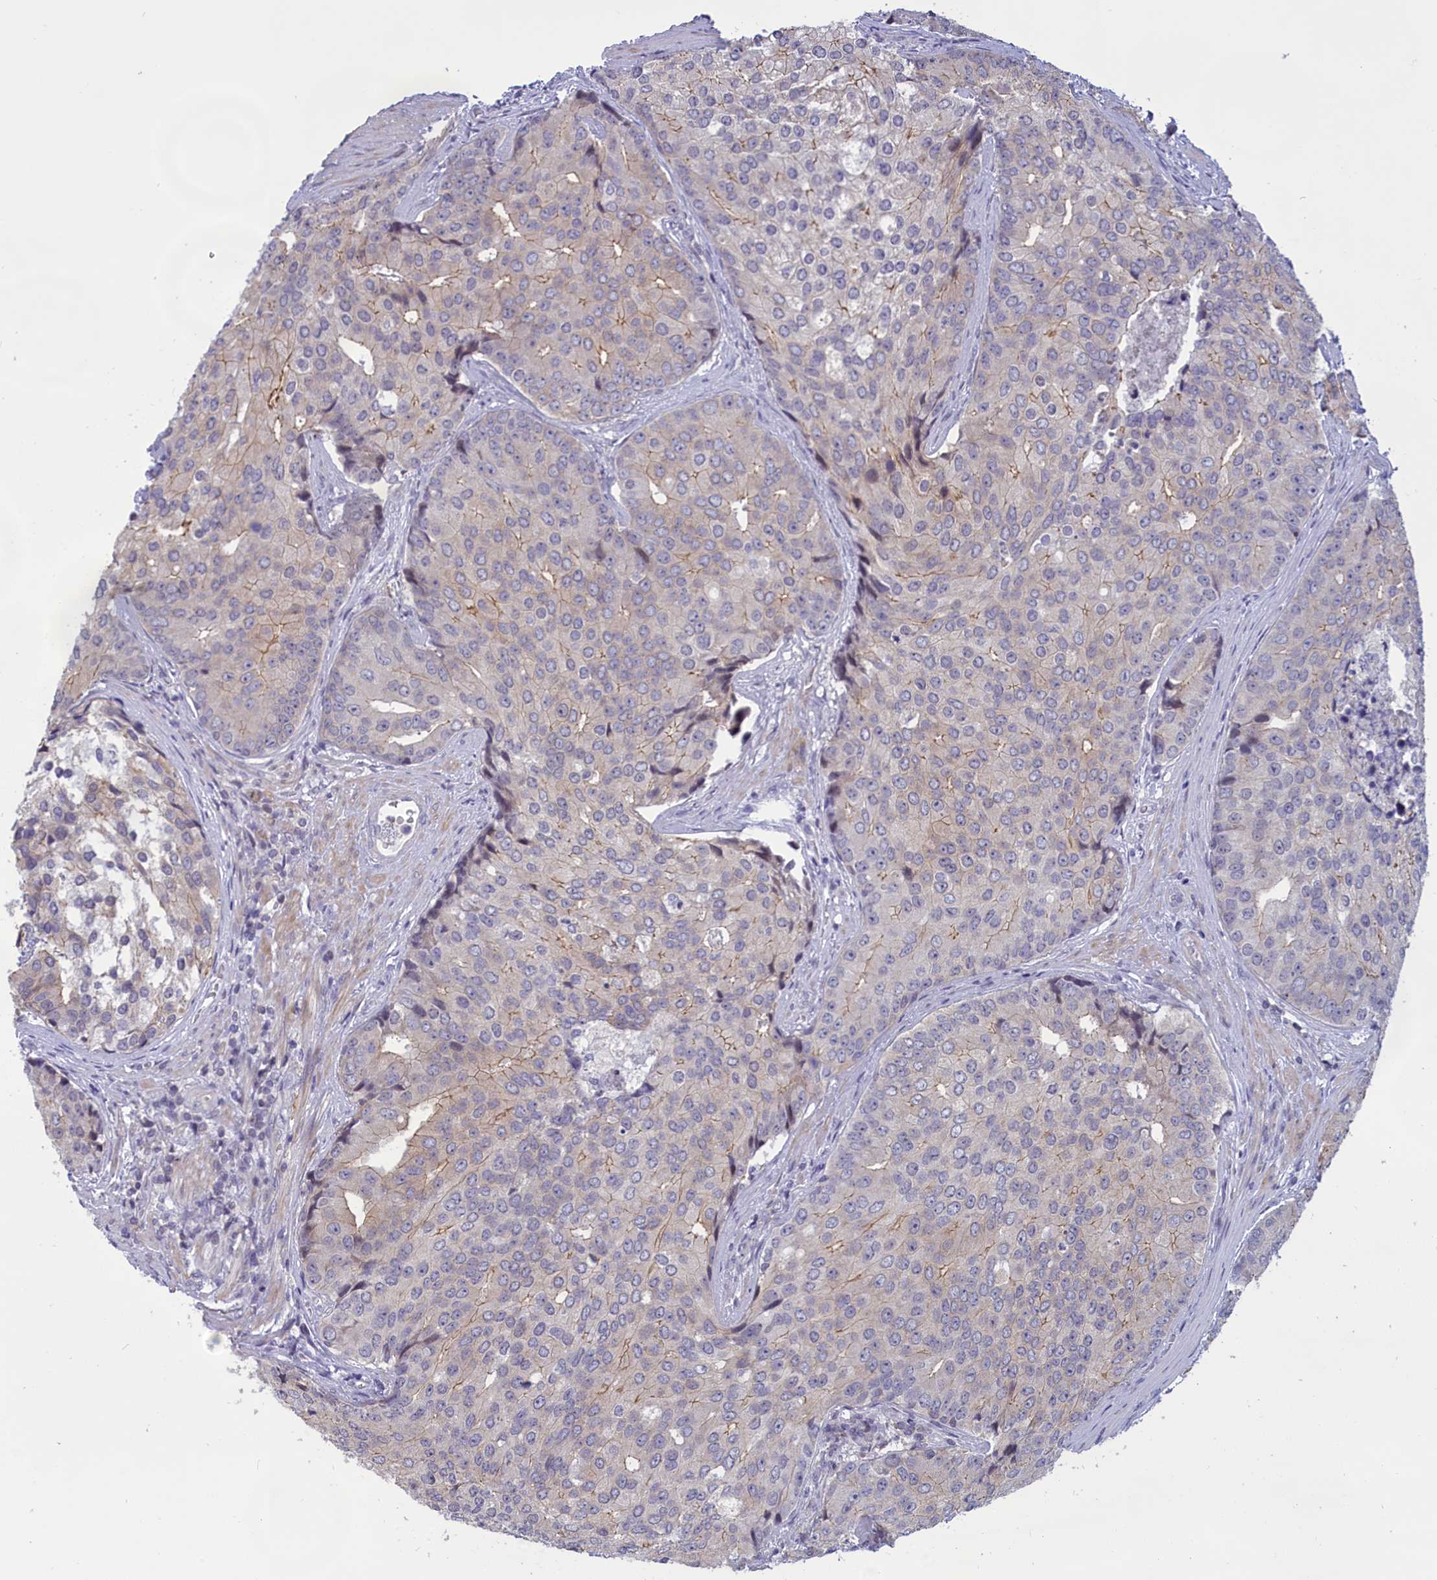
{"staining": {"intensity": "moderate", "quantity": "<25%", "location": "cytoplasmic/membranous"}, "tissue": "prostate cancer", "cell_type": "Tumor cells", "image_type": "cancer", "snomed": [{"axis": "morphology", "description": "Adenocarcinoma, High grade"}, {"axis": "topography", "description": "Prostate"}], "caption": "Adenocarcinoma (high-grade) (prostate) stained with a brown dye displays moderate cytoplasmic/membranous positive expression in approximately <25% of tumor cells.", "gene": "CORO2A", "patient": {"sex": "male", "age": 62}}